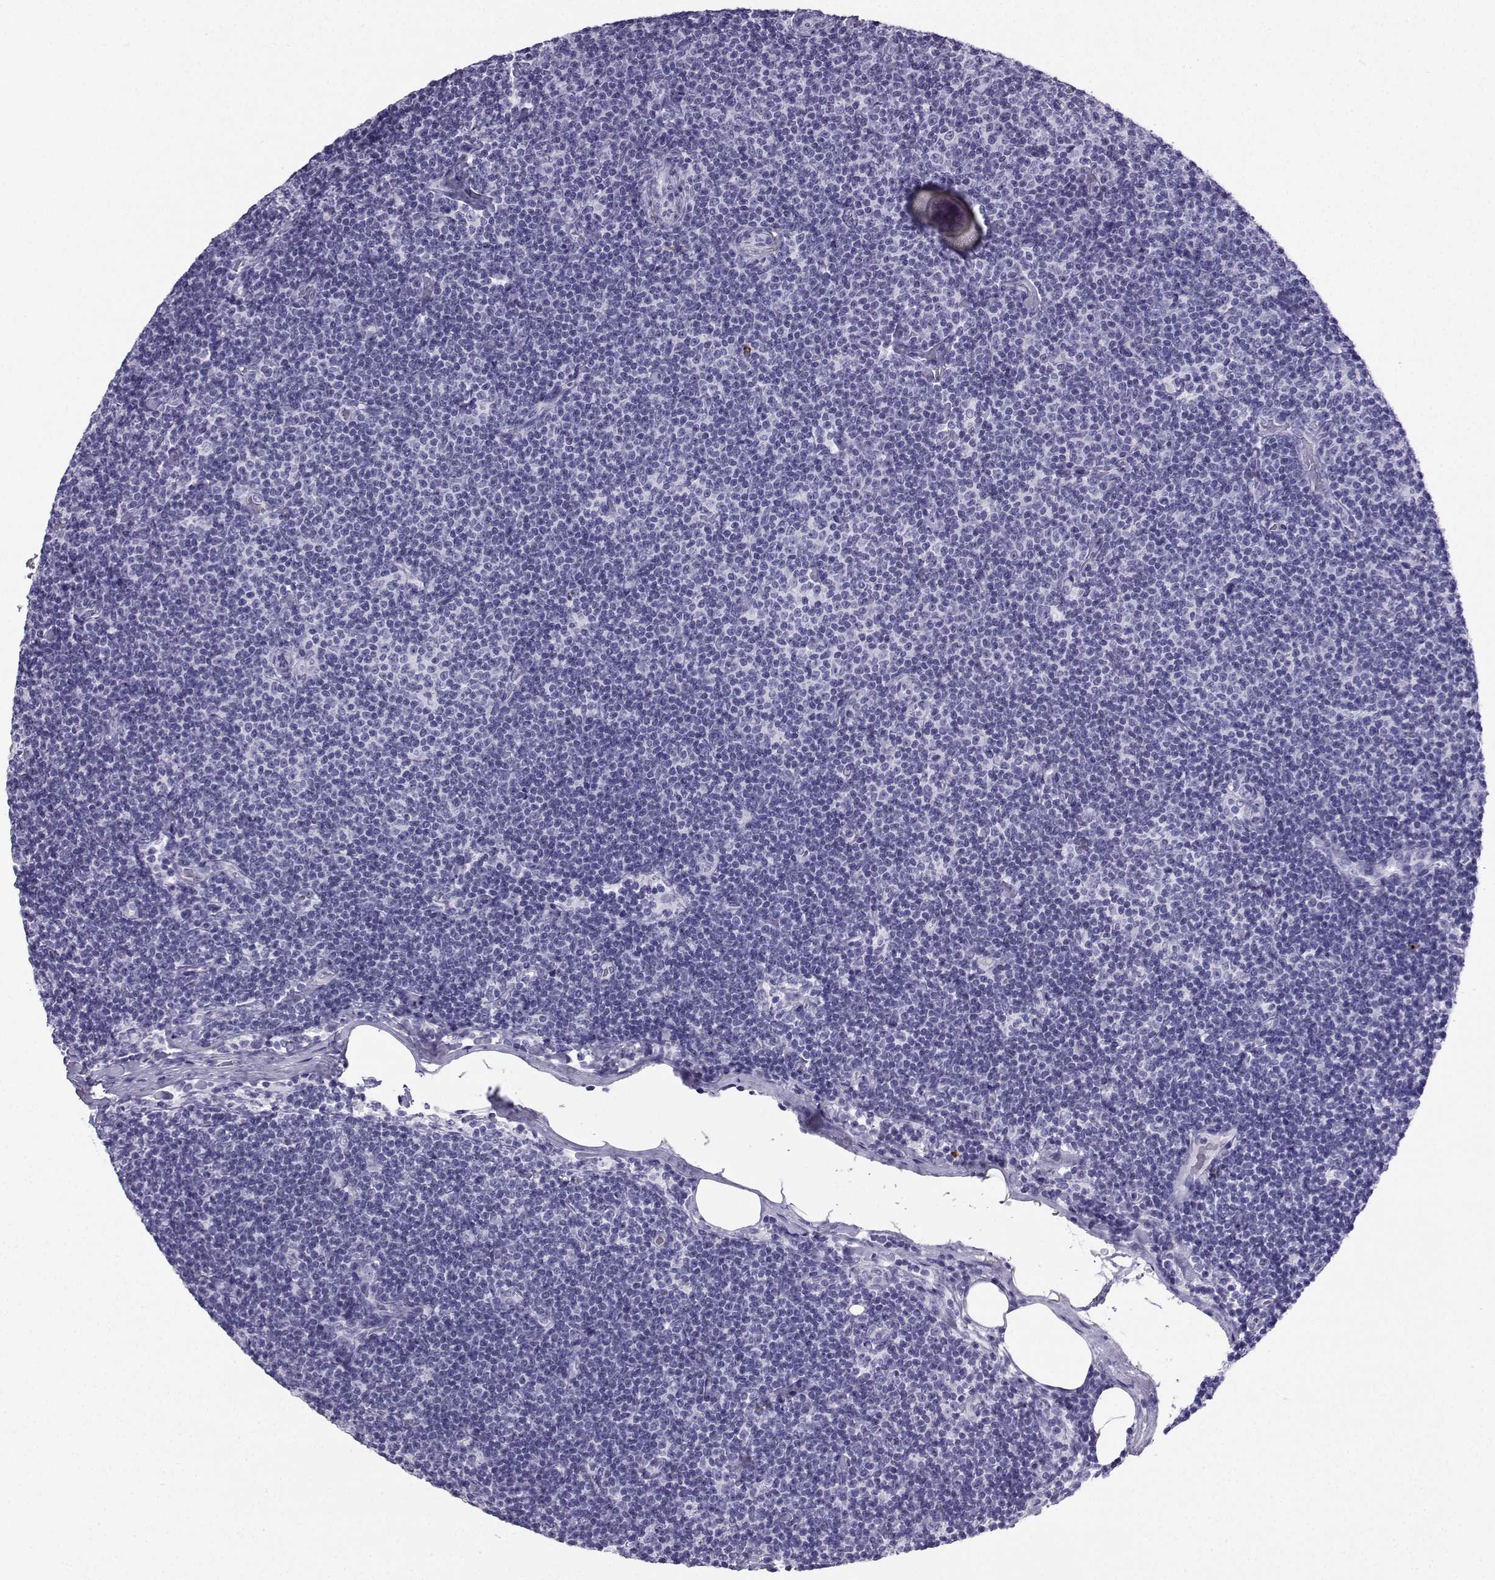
{"staining": {"intensity": "negative", "quantity": "none", "location": "none"}, "tissue": "lymphoma", "cell_type": "Tumor cells", "image_type": "cancer", "snomed": [{"axis": "morphology", "description": "Malignant lymphoma, non-Hodgkin's type, Low grade"}, {"axis": "topography", "description": "Lymph node"}], "caption": "Immunohistochemistry (IHC) image of neoplastic tissue: human low-grade malignant lymphoma, non-Hodgkin's type stained with DAB reveals no significant protein staining in tumor cells.", "gene": "SLC18A2", "patient": {"sex": "male", "age": 81}}